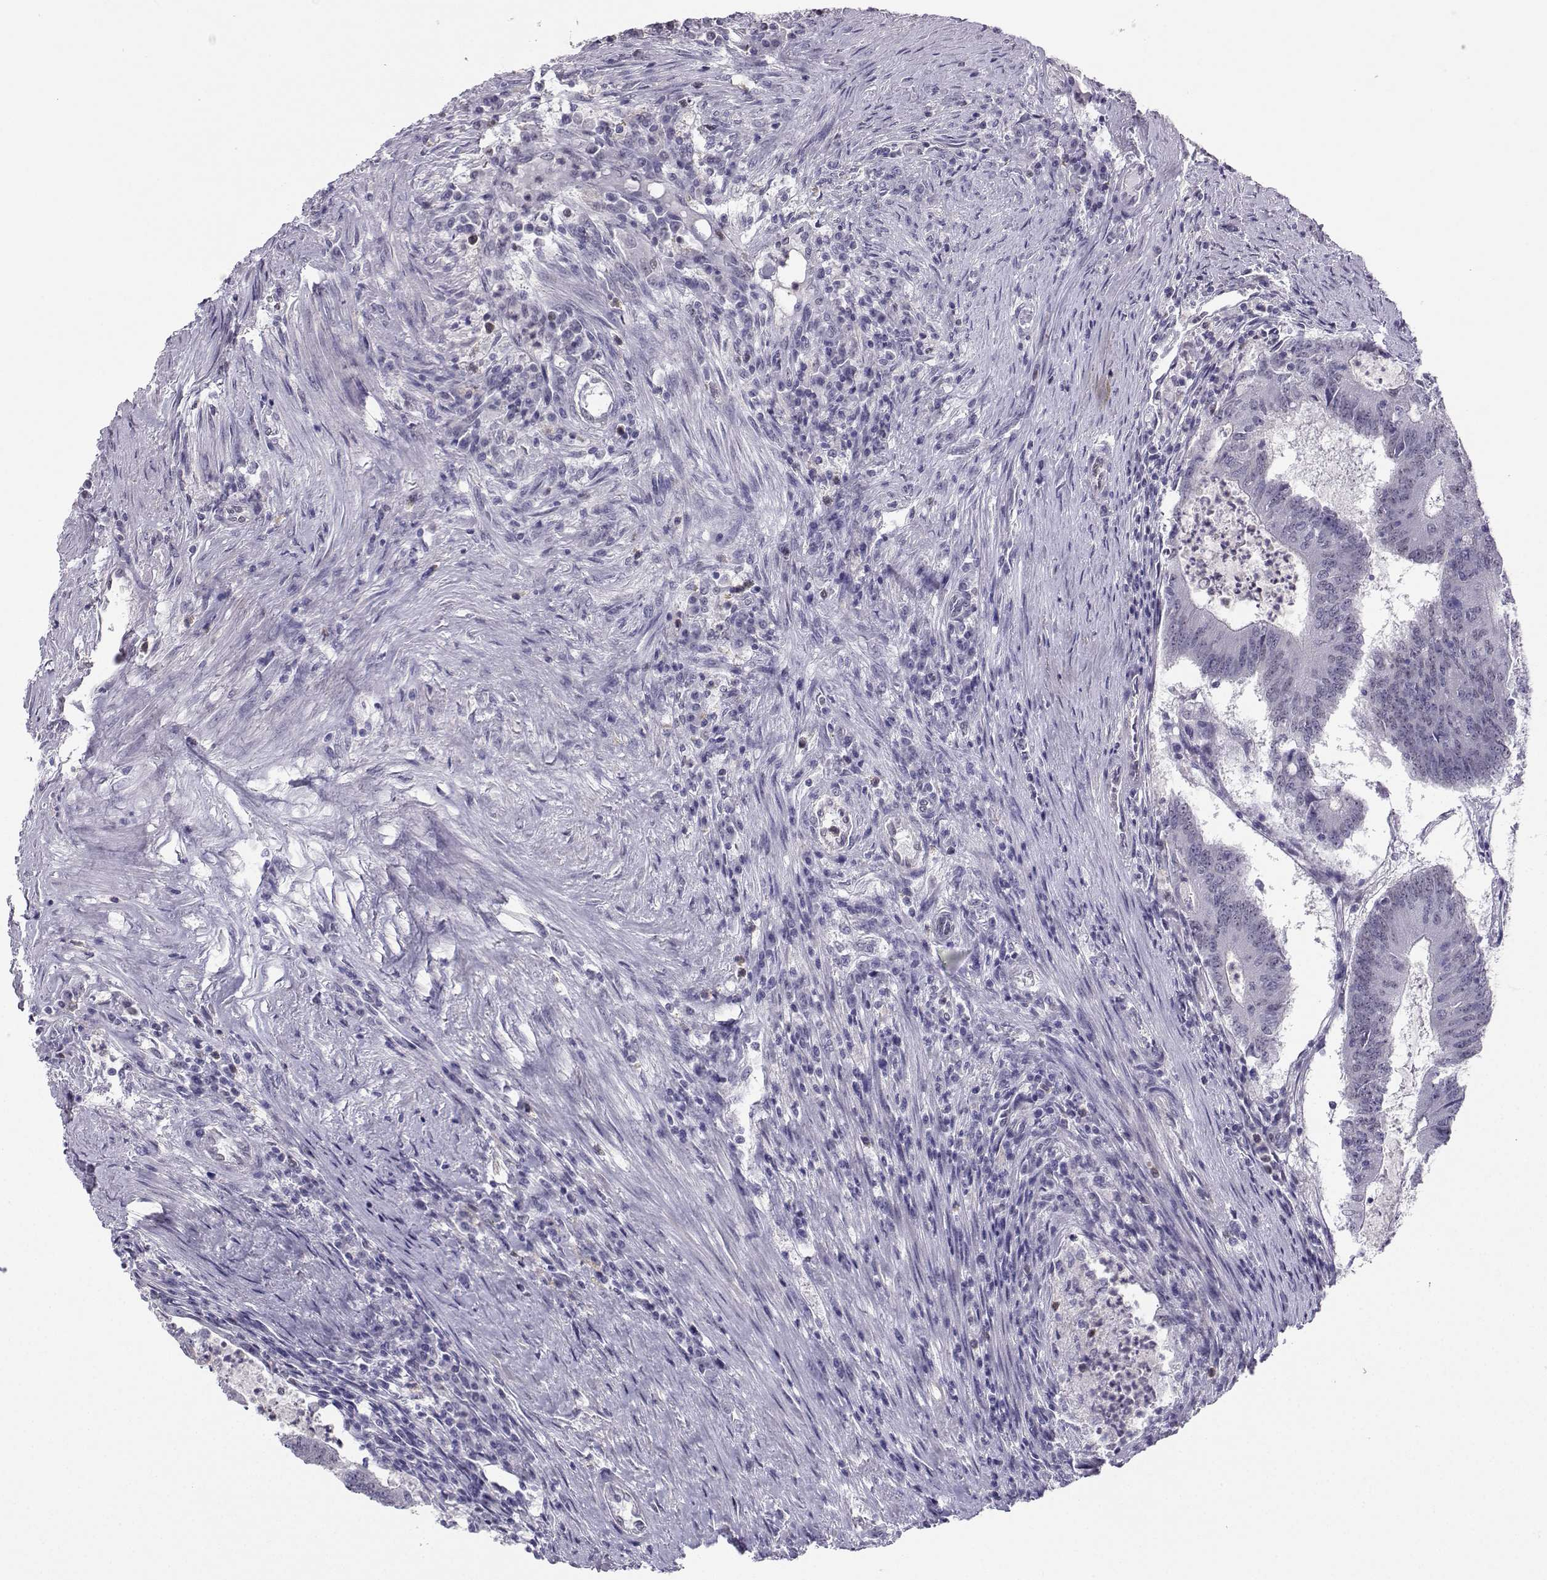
{"staining": {"intensity": "negative", "quantity": "none", "location": "none"}, "tissue": "colorectal cancer", "cell_type": "Tumor cells", "image_type": "cancer", "snomed": [{"axis": "morphology", "description": "Adenocarcinoma, NOS"}, {"axis": "topography", "description": "Colon"}], "caption": "Image shows no significant protein staining in tumor cells of adenocarcinoma (colorectal).", "gene": "TEDC2", "patient": {"sex": "female", "age": 70}}